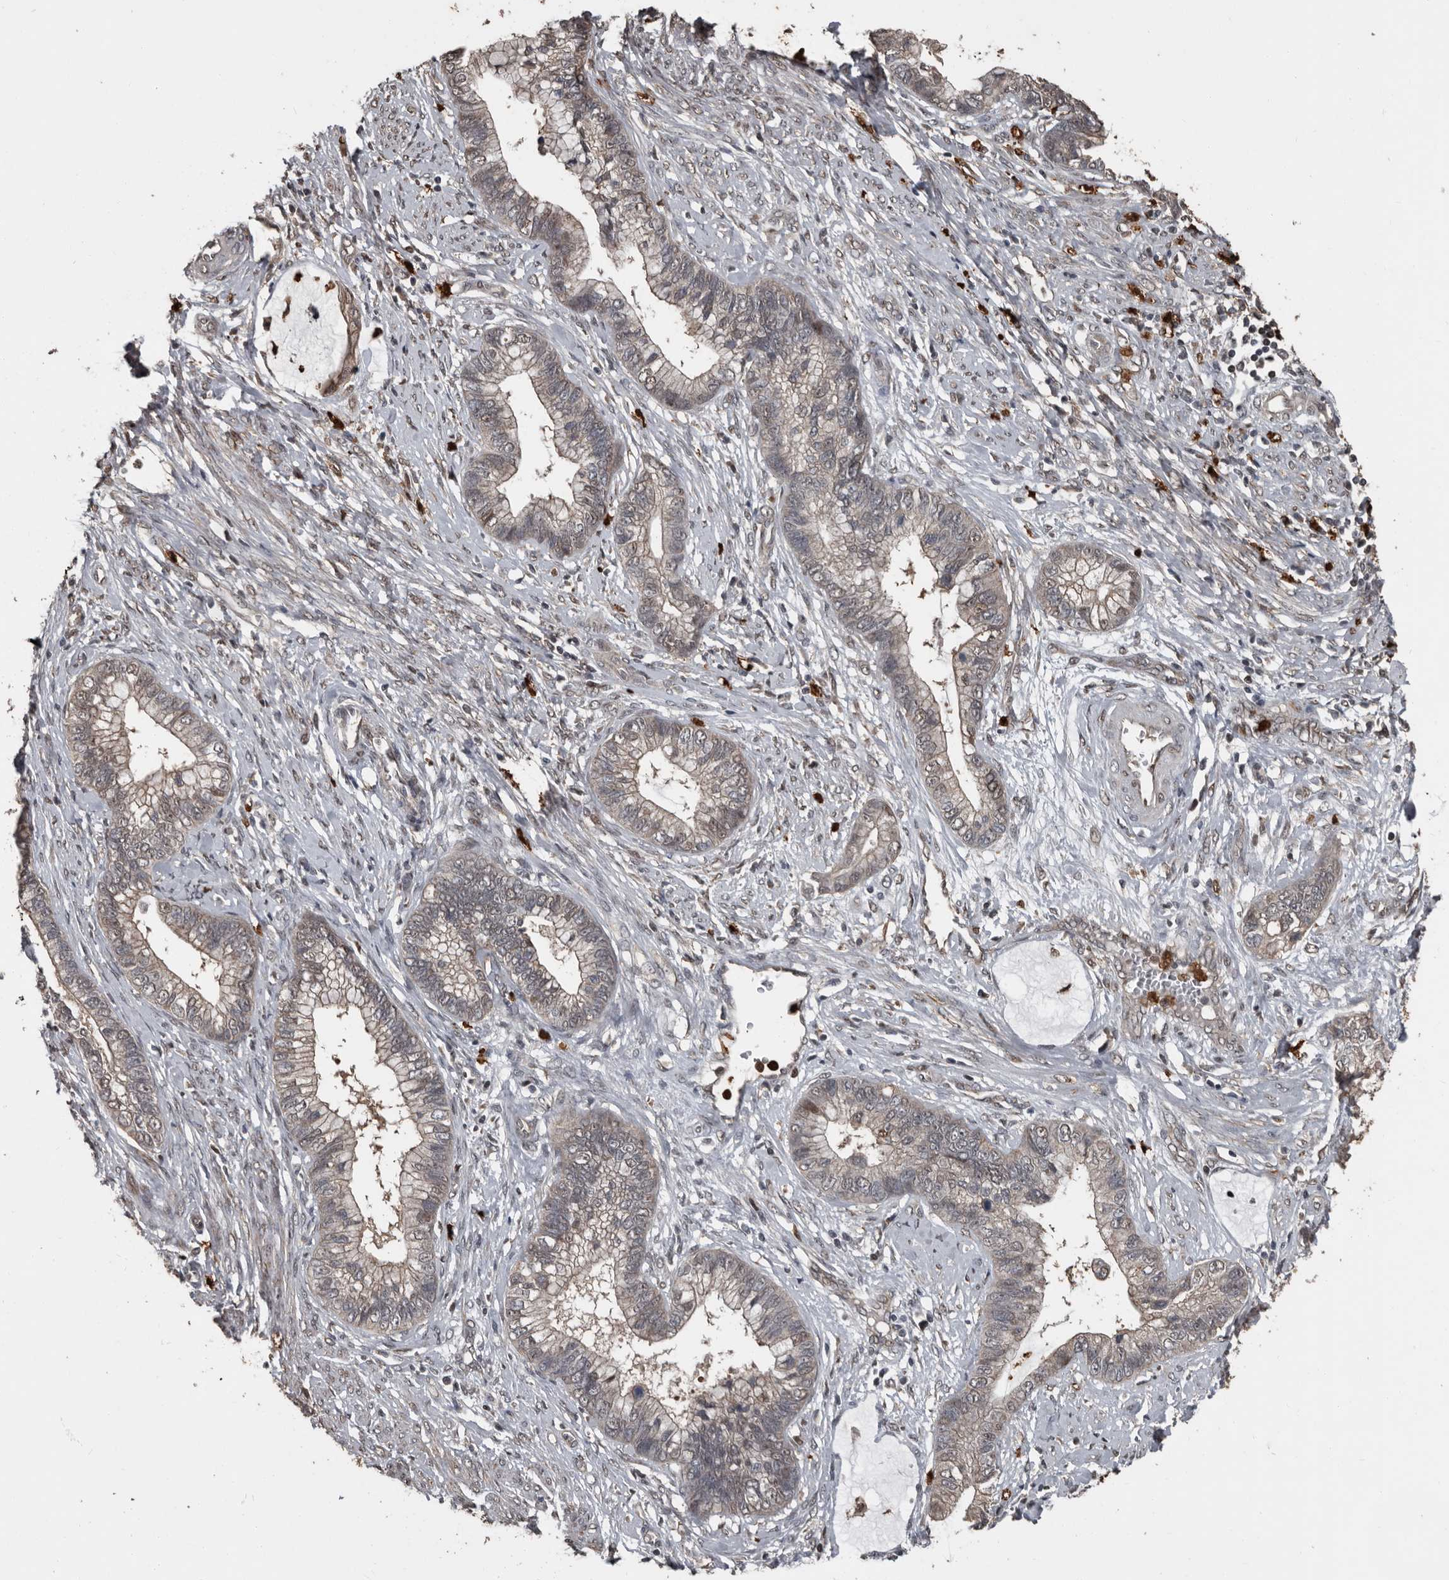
{"staining": {"intensity": "weak", "quantity": ">75%", "location": "cytoplasmic/membranous,nuclear"}, "tissue": "cervical cancer", "cell_type": "Tumor cells", "image_type": "cancer", "snomed": [{"axis": "morphology", "description": "Adenocarcinoma, NOS"}, {"axis": "topography", "description": "Cervix"}], "caption": "Adenocarcinoma (cervical) stained with a protein marker demonstrates weak staining in tumor cells.", "gene": "FSBP", "patient": {"sex": "female", "age": 44}}